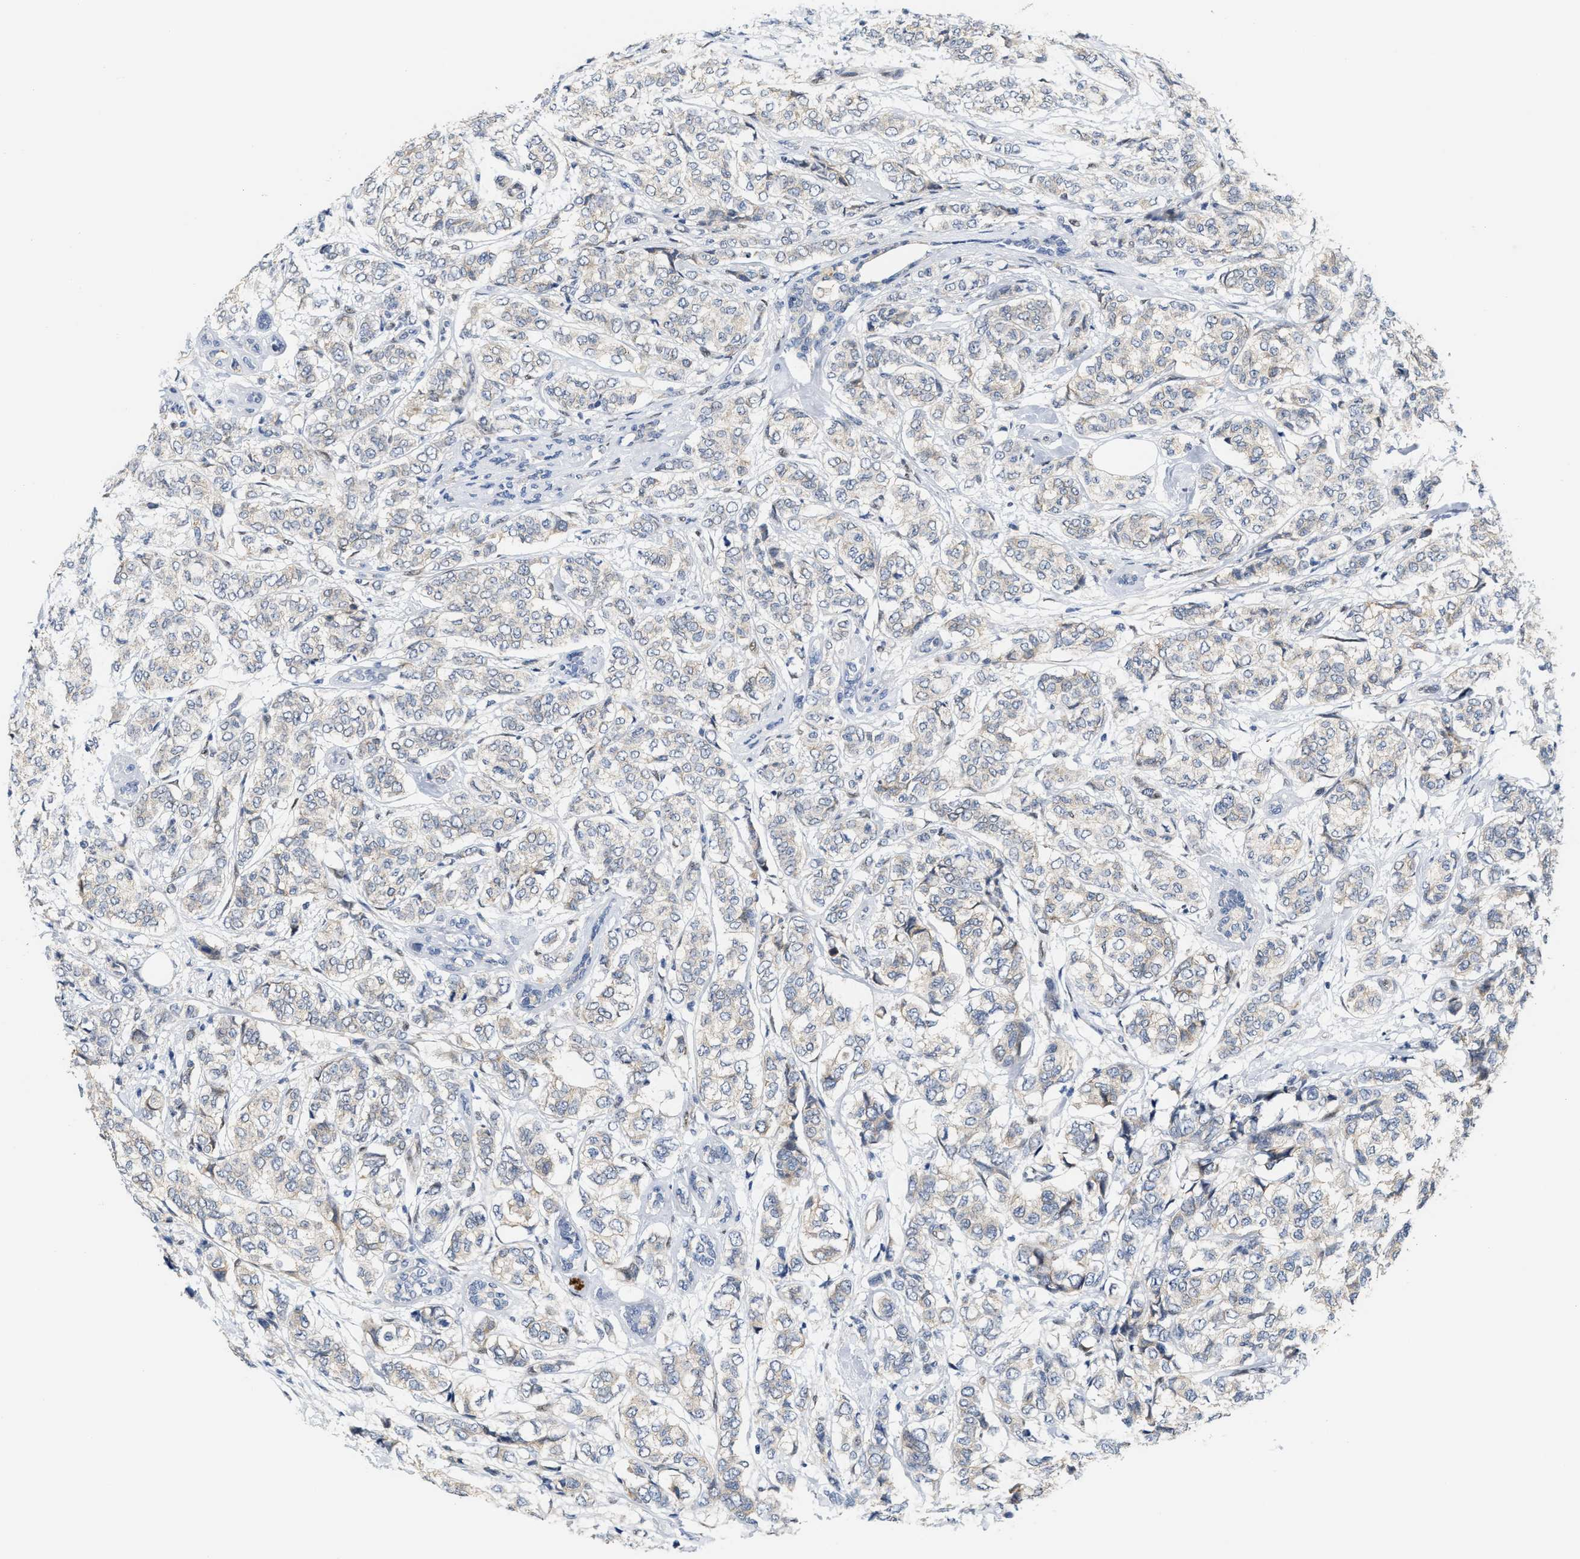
{"staining": {"intensity": "weak", "quantity": "<25%", "location": "cytoplasmic/membranous"}, "tissue": "breast cancer", "cell_type": "Tumor cells", "image_type": "cancer", "snomed": [{"axis": "morphology", "description": "Lobular carcinoma"}, {"axis": "topography", "description": "Breast"}], "caption": "Breast lobular carcinoma was stained to show a protein in brown. There is no significant staining in tumor cells.", "gene": "TCF4", "patient": {"sex": "female", "age": 60}}